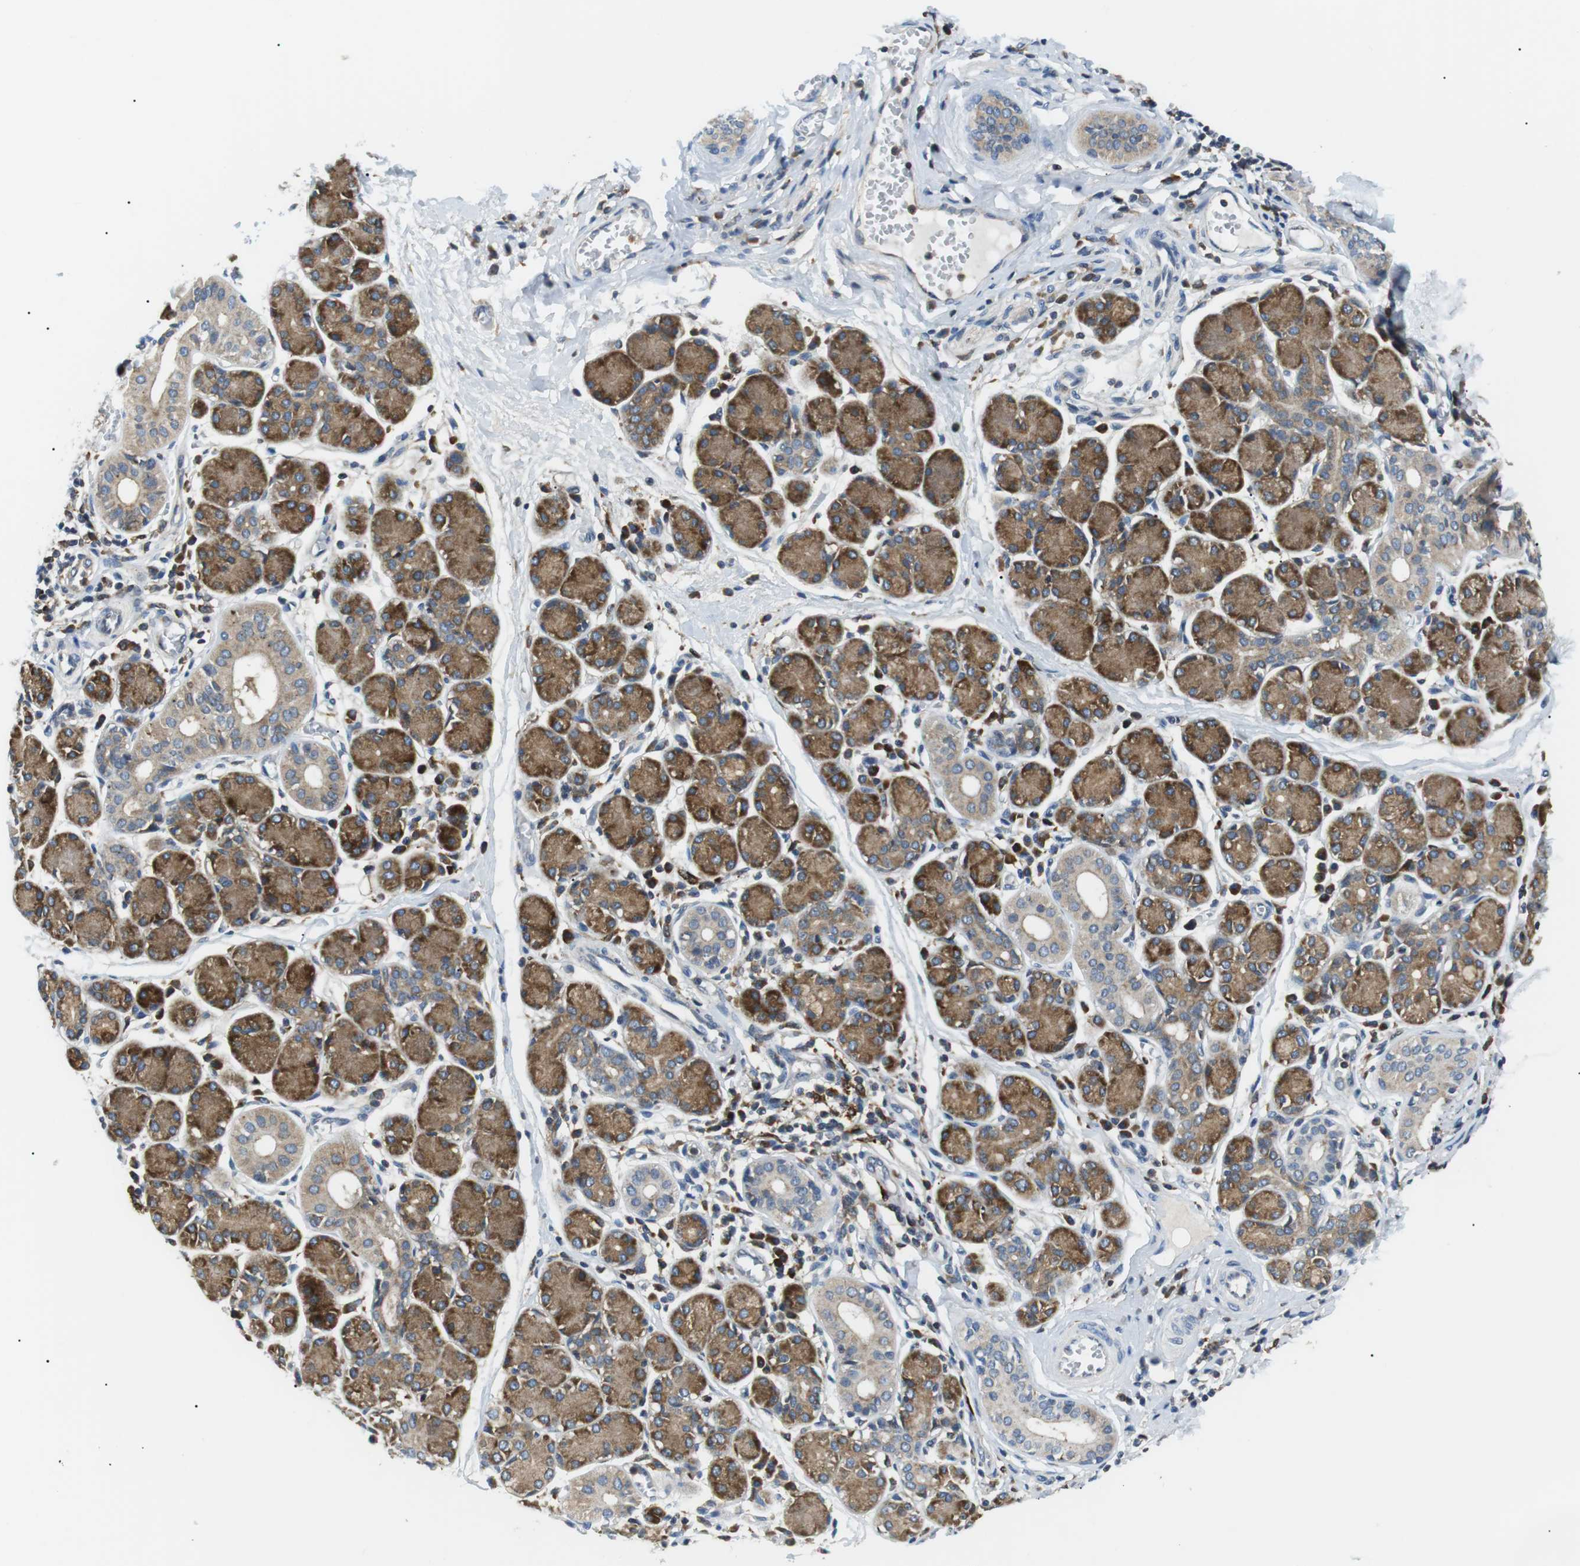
{"staining": {"intensity": "strong", "quantity": ">75%", "location": "cytoplasmic/membranous"}, "tissue": "salivary gland", "cell_type": "Glandular cells", "image_type": "normal", "snomed": [{"axis": "morphology", "description": "Normal tissue, NOS"}, {"axis": "morphology", "description": "Inflammation, NOS"}, {"axis": "topography", "description": "Lymph node"}, {"axis": "topography", "description": "Salivary gland"}], "caption": "A micrograph of salivary gland stained for a protein displays strong cytoplasmic/membranous brown staining in glandular cells.", "gene": "RAB9A", "patient": {"sex": "male", "age": 3}}